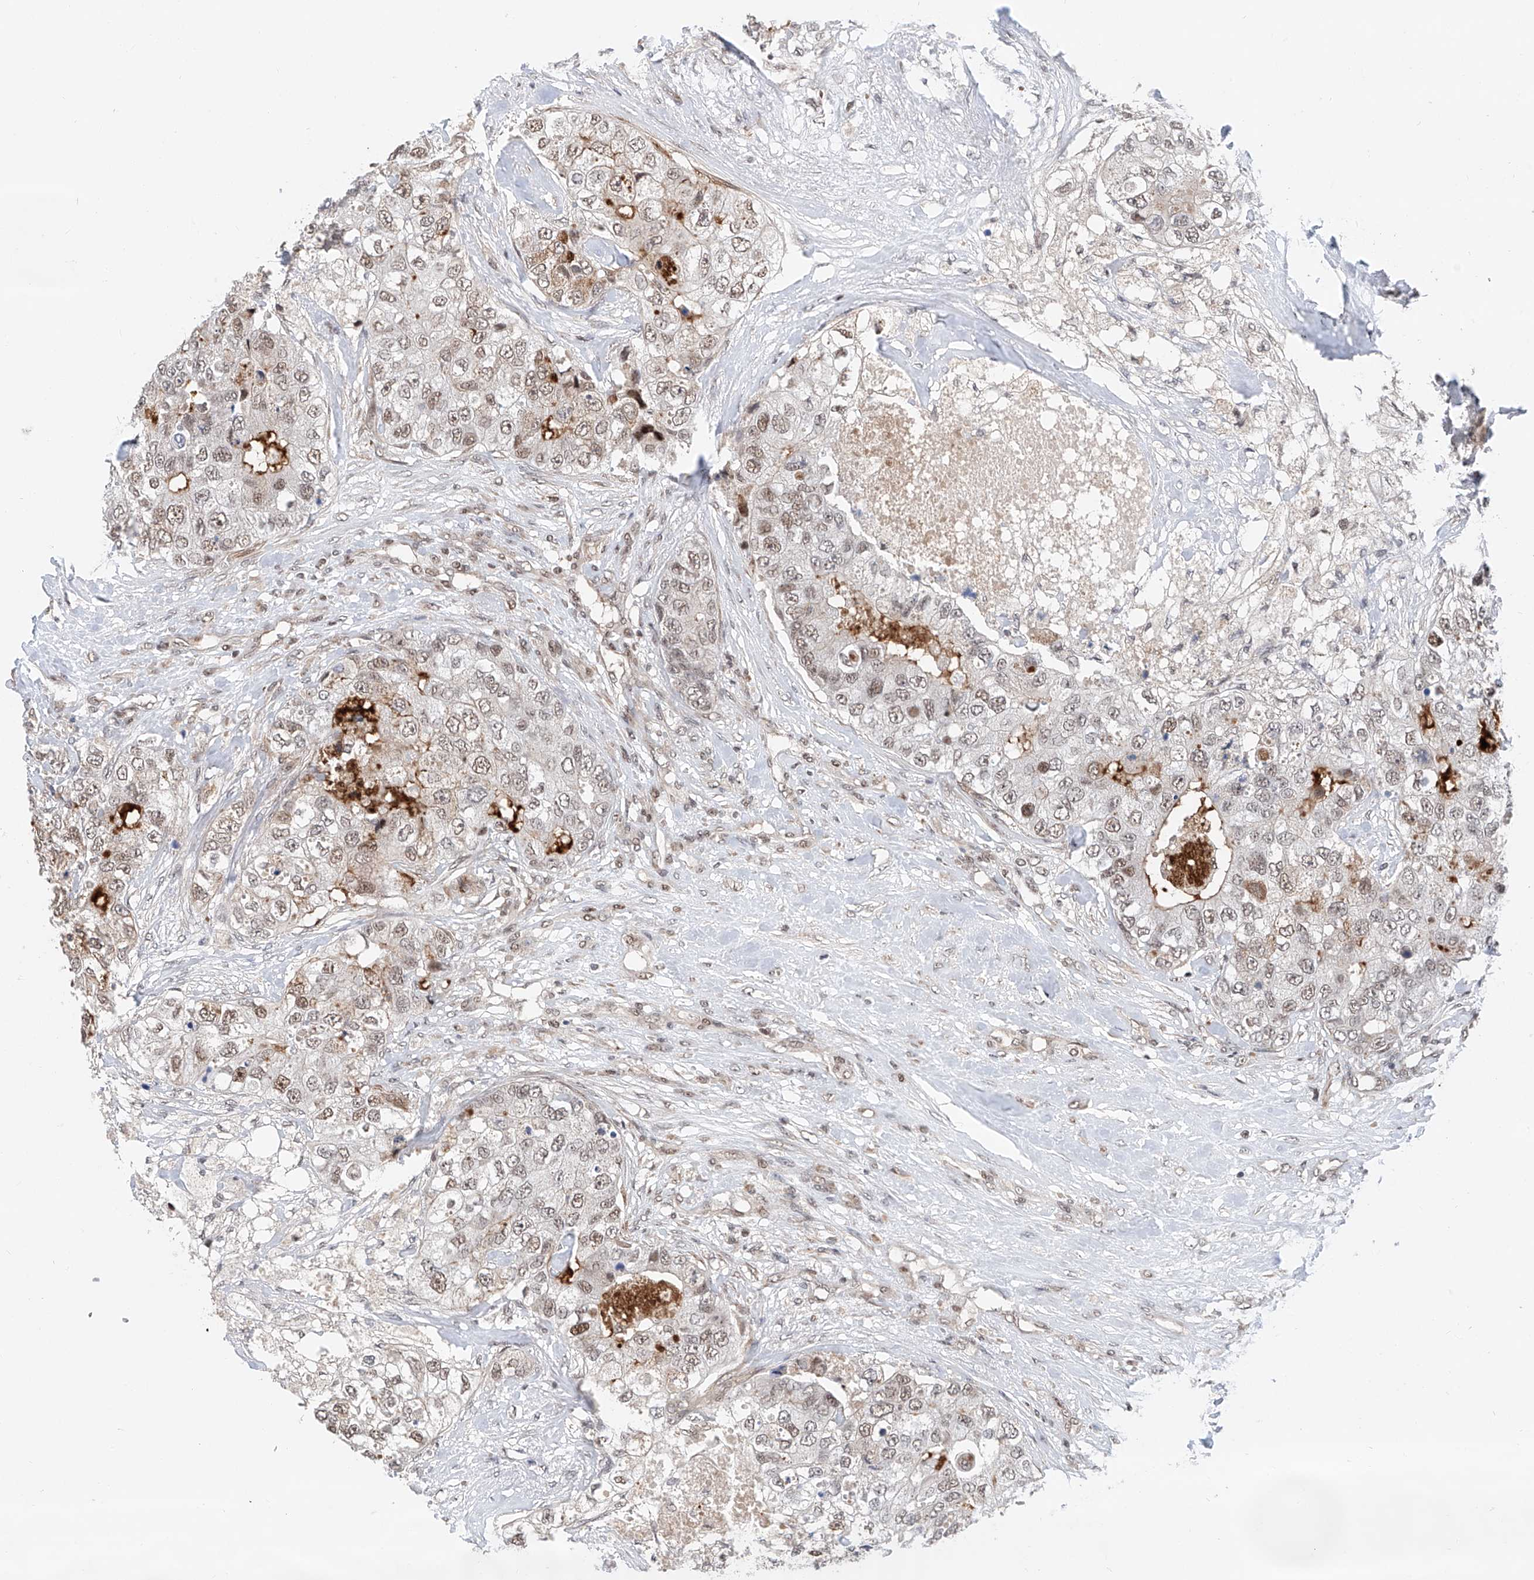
{"staining": {"intensity": "moderate", "quantity": "<25%", "location": "cytoplasmic/membranous,nuclear"}, "tissue": "breast cancer", "cell_type": "Tumor cells", "image_type": "cancer", "snomed": [{"axis": "morphology", "description": "Duct carcinoma"}, {"axis": "topography", "description": "Breast"}], "caption": "Immunohistochemical staining of breast infiltrating ductal carcinoma demonstrates moderate cytoplasmic/membranous and nuclear protein staining in approximately <25% of tumor cells.", "gene": "SNRNP200", "patient": {"sex": "female", "age": 62}}